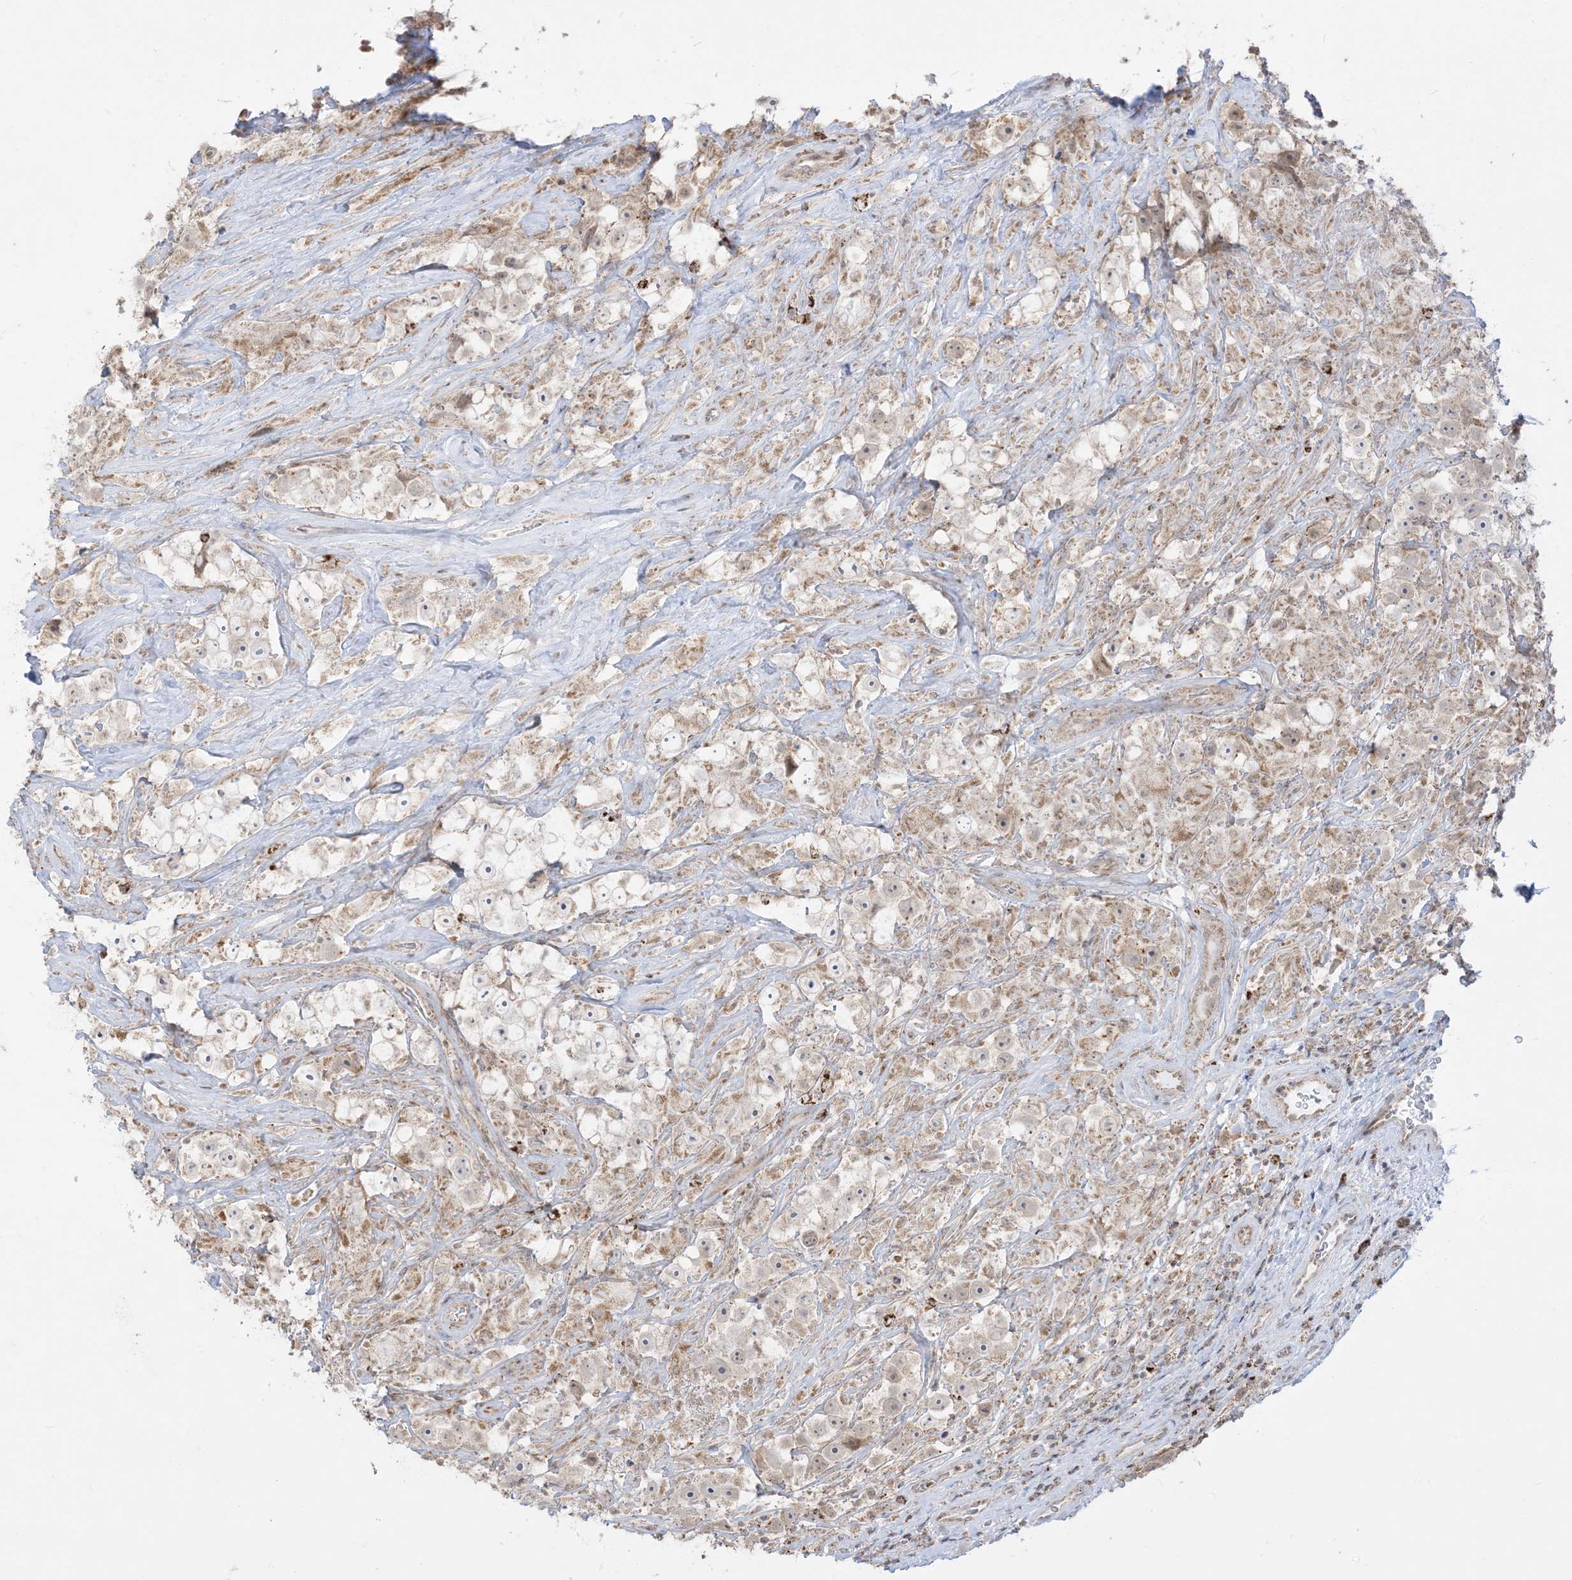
{"staining": {"intensity": "negative", "quantity": "none", "location": "none"}, "tissue": "testis cancer", "cell_type": "Tumor cells", "image_type": "cancer", "snomed": [{"axis": "morphology", "description": "Seminoma, NOS"}, {"axis": "topography", "description": "Testis"}], "caption": "Histopathology image shows no significant protein positivity in tumor cells of testis seminoma. Brightfield microscopy of IHC stained with DAB (brown) and hematoxylin (blue), captured at high magnification.", "gene": "KANSL3", "patient": {"sex": "male", "age": 49}}